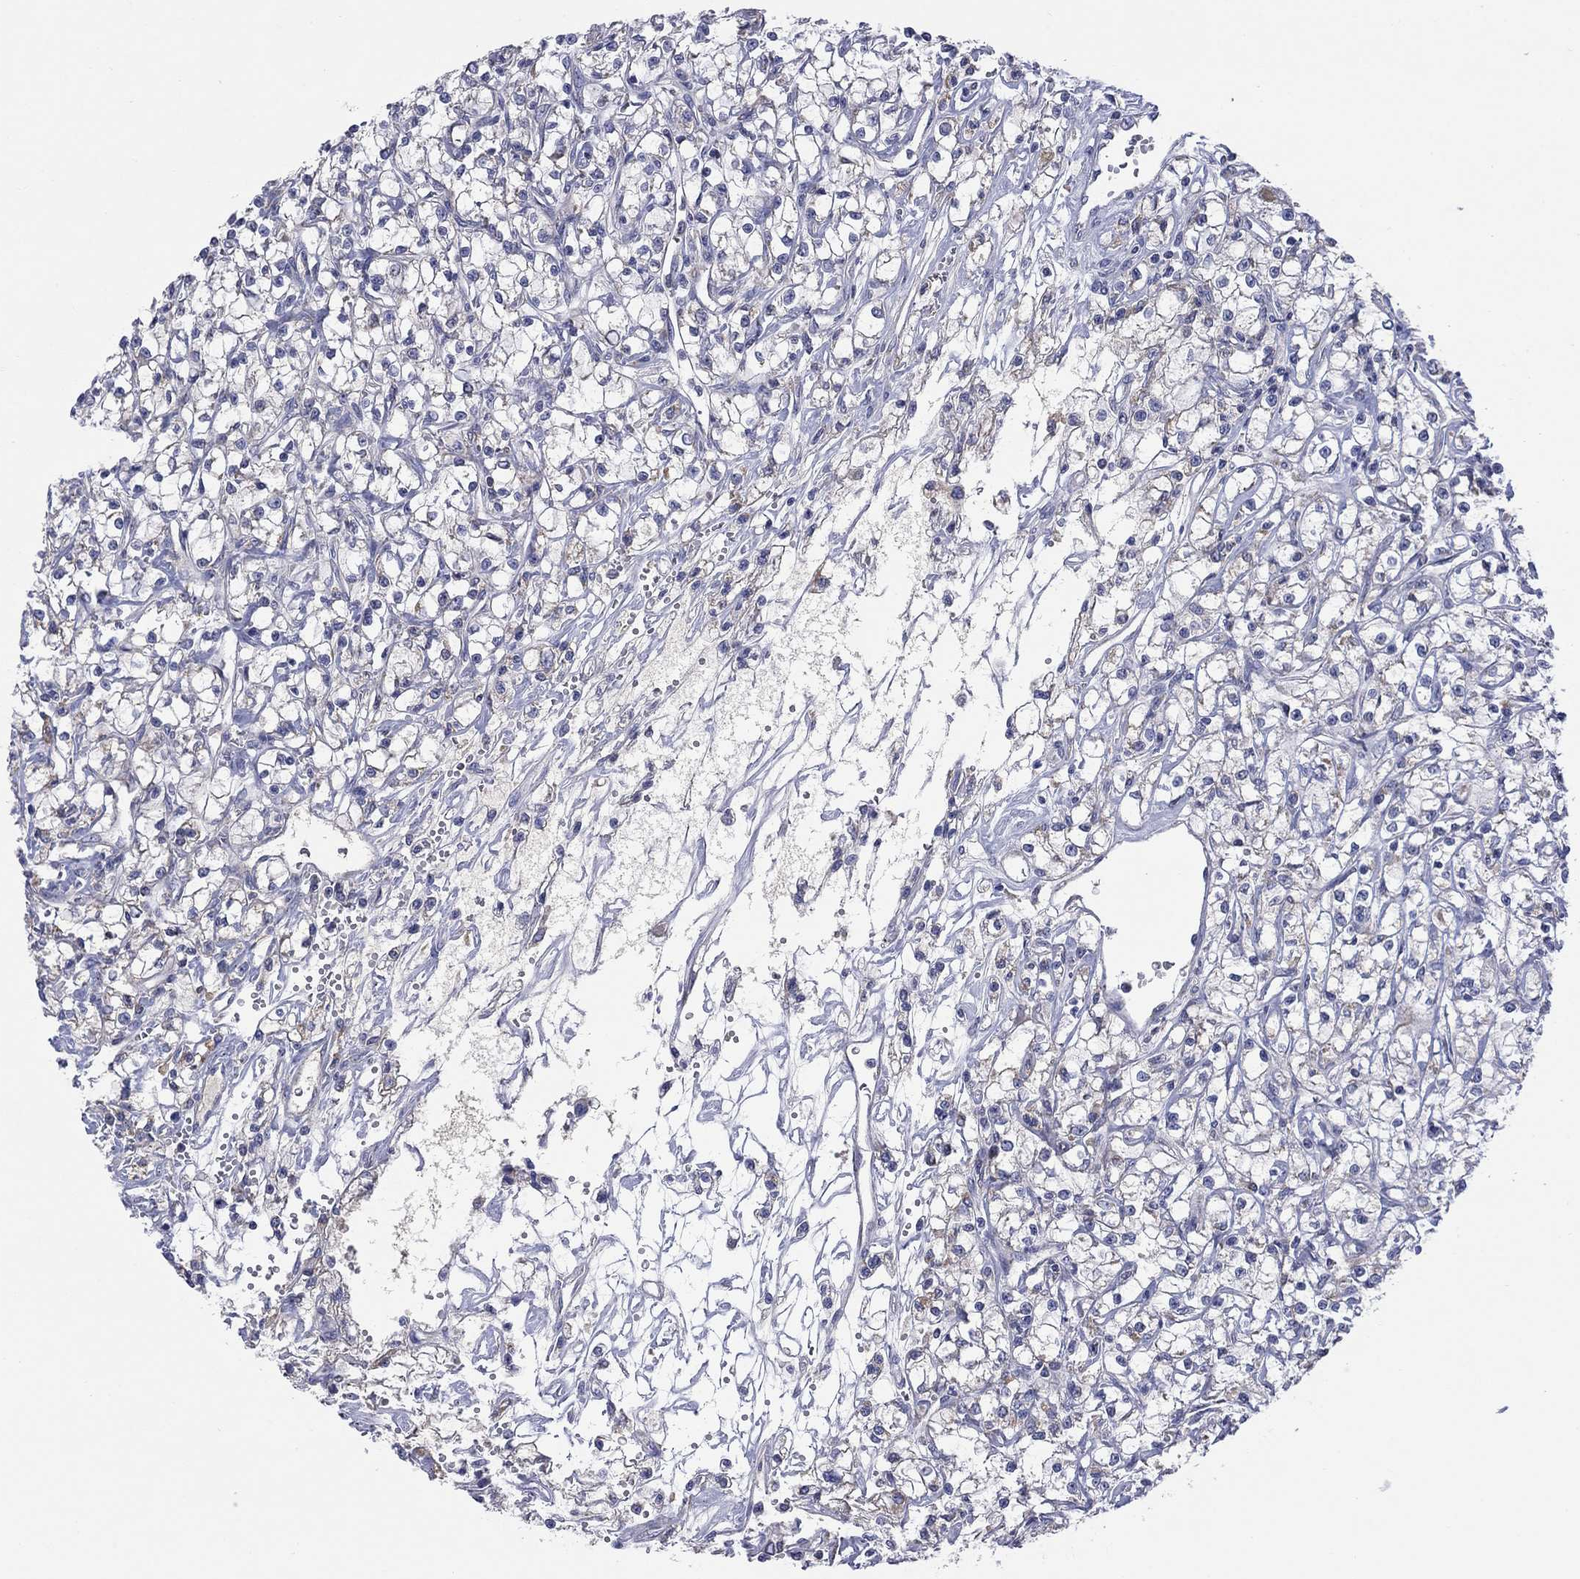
{"staining": {"intensity": "negative", "quantity": "none", "location": "none"}, "tissue": "renal cancer", "cell_type": "Tumor cells", "image_type": "cancer", "snomed": [{"axis": "morphology", "description": "Adenocarcinoma, NOS"}, {"axis": "topography", "description": "Kidney"}], "caption": "Tumor cells show no significant protein positivity in renal cancer (adenocarcinoma).", "gene": "CLVS1", "patient": {"sex": "female", "age": 59}}